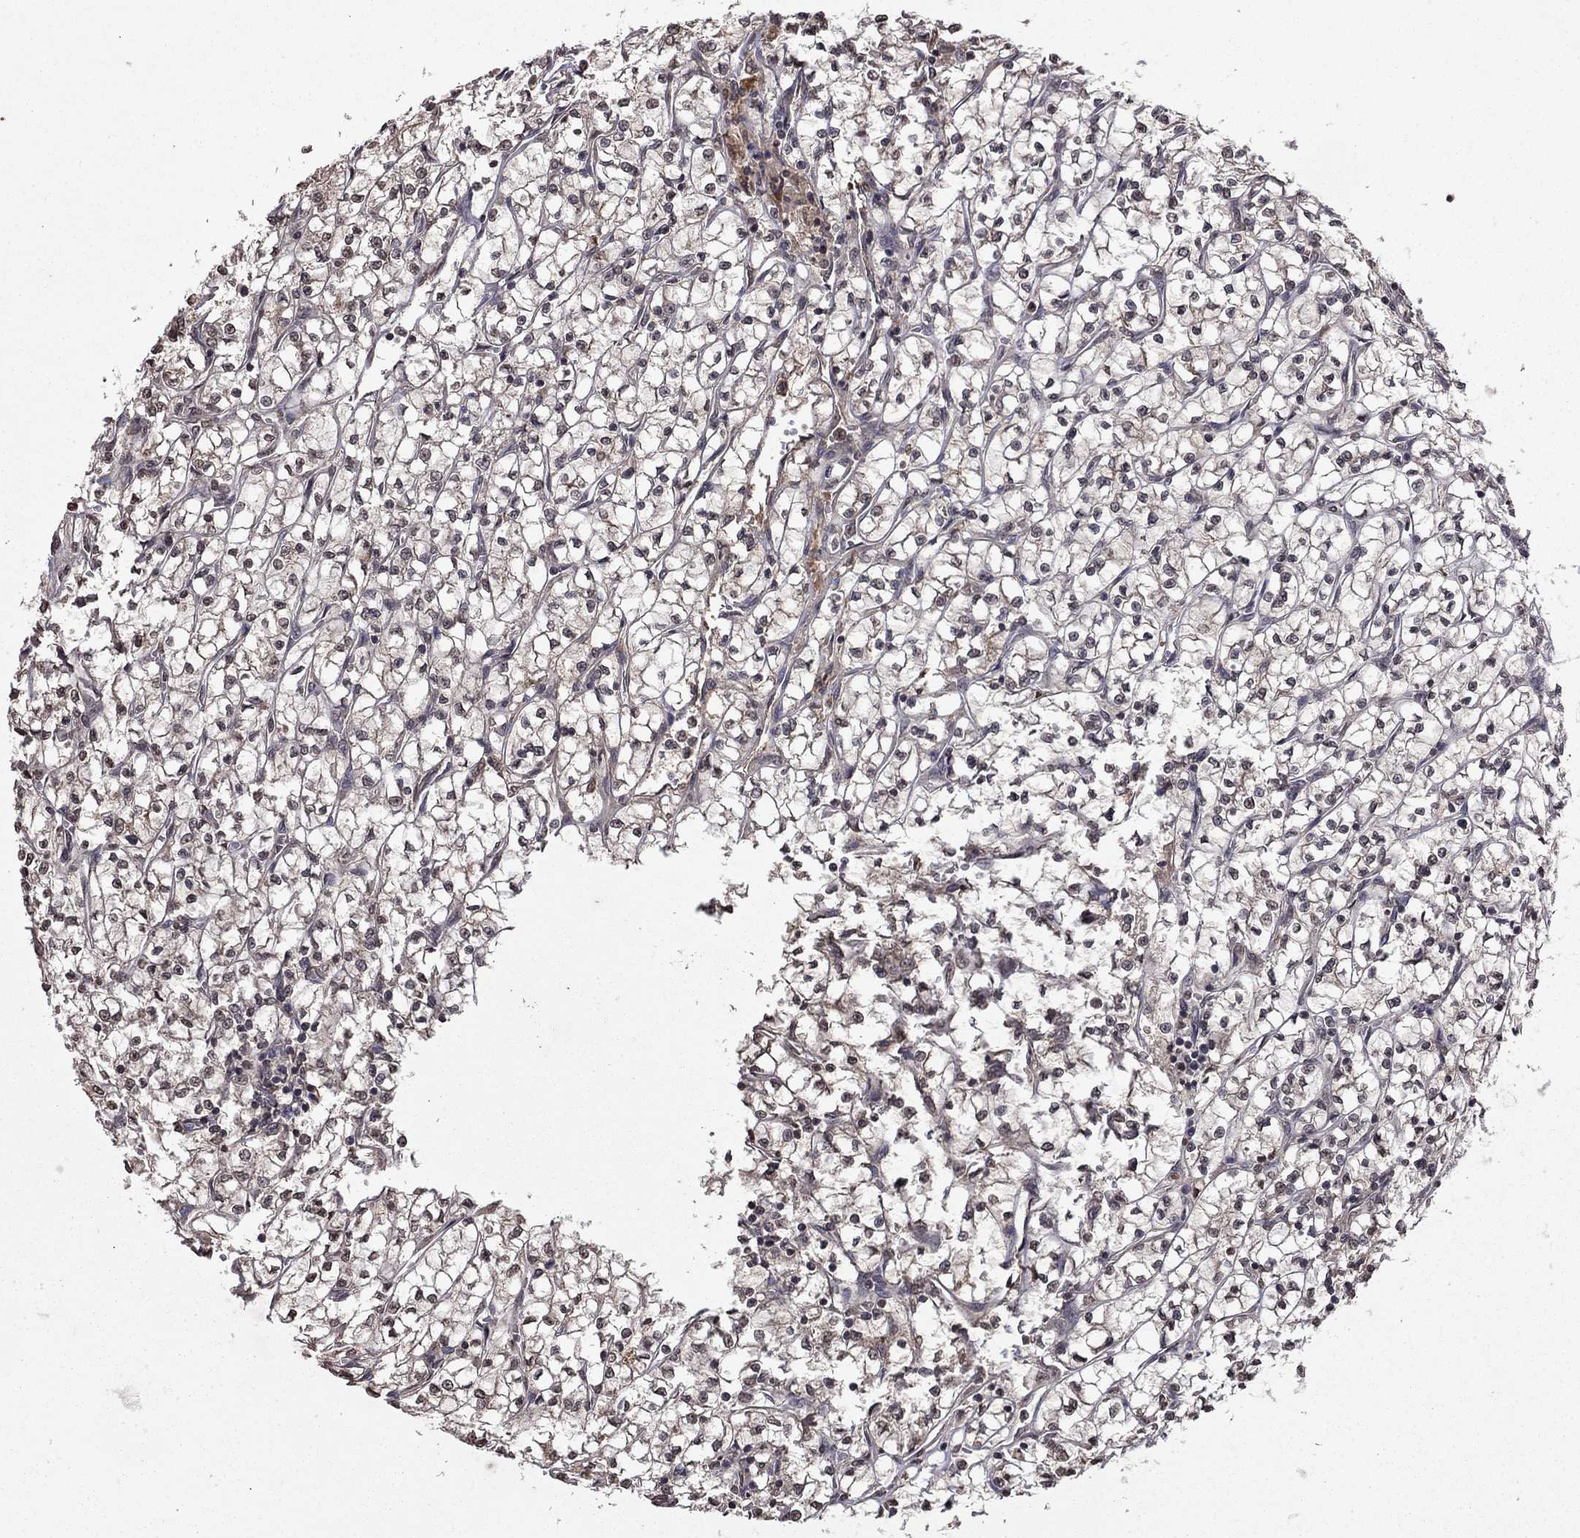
{"staining": {"intensity": "negative", "quantity": "none", "location": "none"}, "tissue": "renal cancer", "cell_type": "Tumor cells", "image_type": "cancer", "snomed": [{"axis": "morphology", "description": "Adenocarcinoma, NOS"}, {"axis": "topography", "description": "Kidney"}], "caption": "IHC photomicrograph of neoplastic tissue: human adenocarcinoma (renal) stained with DAB reveals no significant protein expression in tumor cells. (Immunohistochemistry, brightfield microscopy, high magnification).", "gene": "NLGN1", "patient": {"sex": "female", "age": 64}}